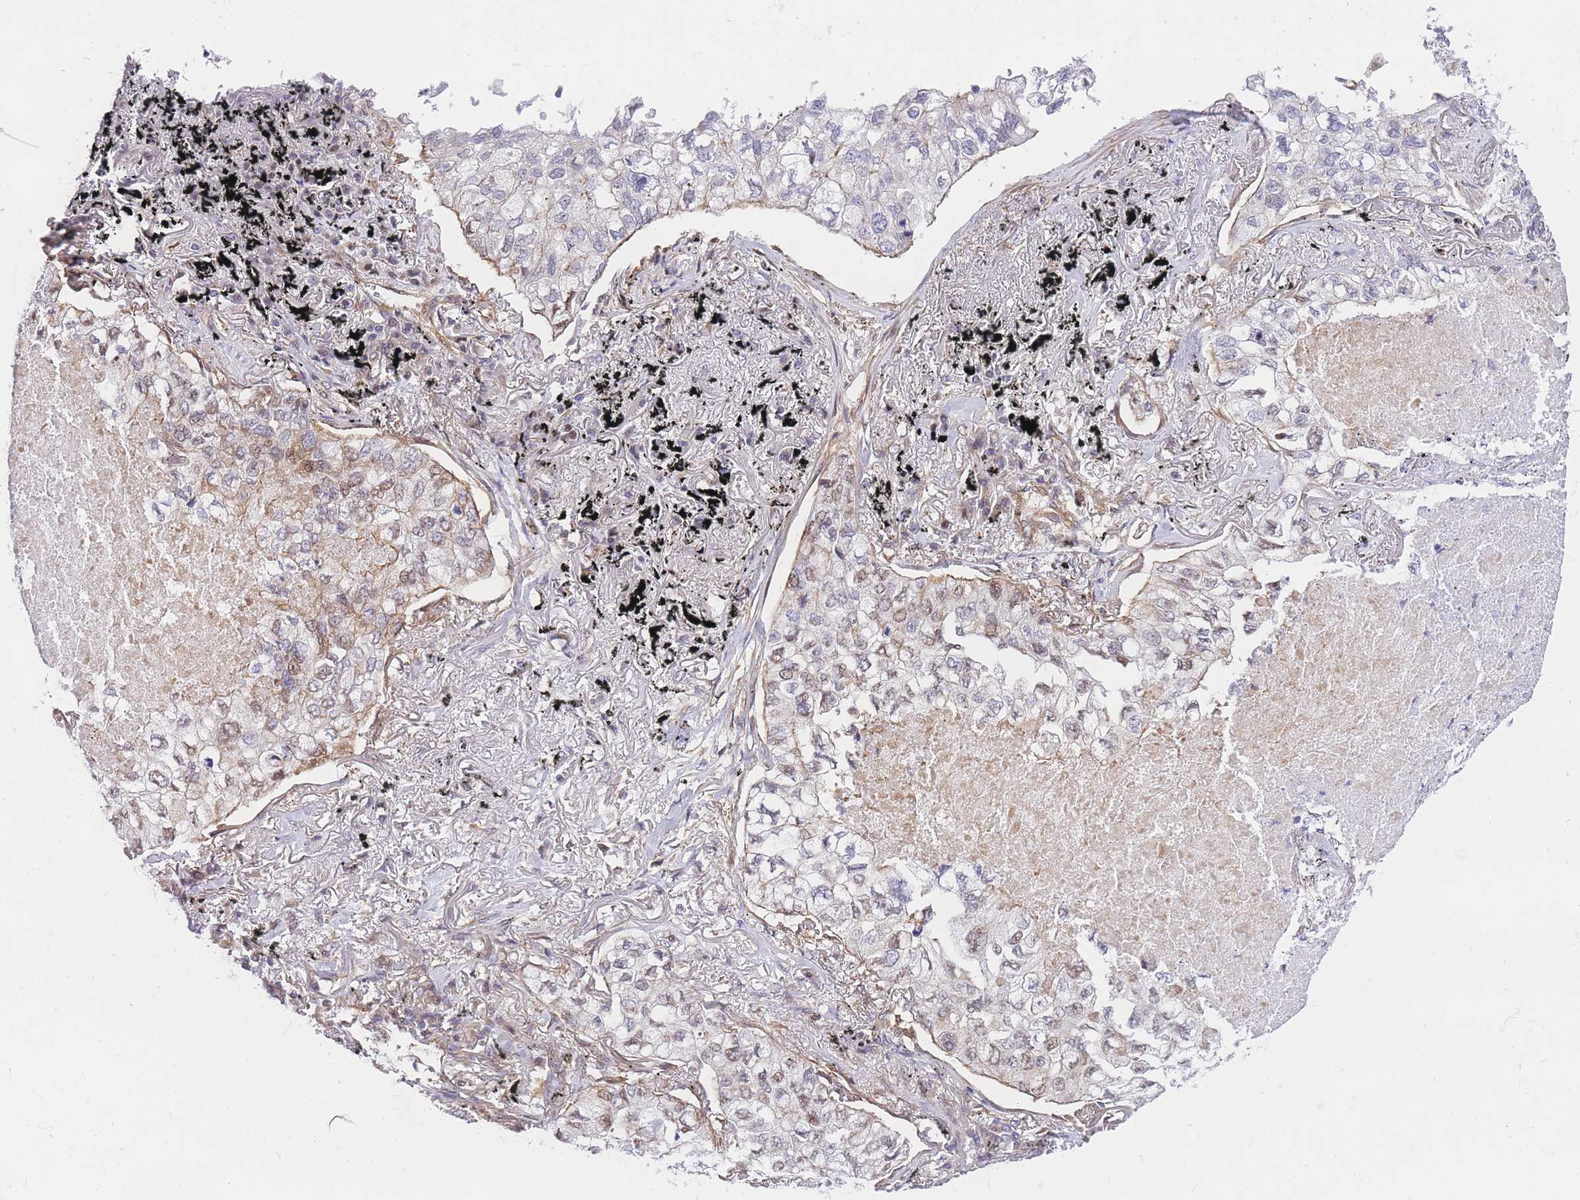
{"staining": {"intensity": "weak", "quantity": "25%-75%", "location": "cytoplasmic/membranous,nuclear"}, "tissue": "lung cancer", "cell_type": "Tumor cells", "image_type": "cancer", "snomed": [{"axis": "morphology", "description": "Adenocarcinoma, NOS"}, {"axis": "topography", "description": "Lung"}], "caption": "High-magnification brightfield microscopy of lung adenocarcinoma stained with DAB (3,3'-diaminobenzidine) (brown) and counterstained with hematoxylin (blue). tumor cells exhibit weak cytoplasmic/membranous and nuclear staining is appreciated in approximately25%-75% of cells. (DAB (3,3'-diaminobenzidine) IHC, brown staining for protein, blue staining for nuclei).", "gene": "S100PBP", "patient": {"sex": "male", "age": 65}}